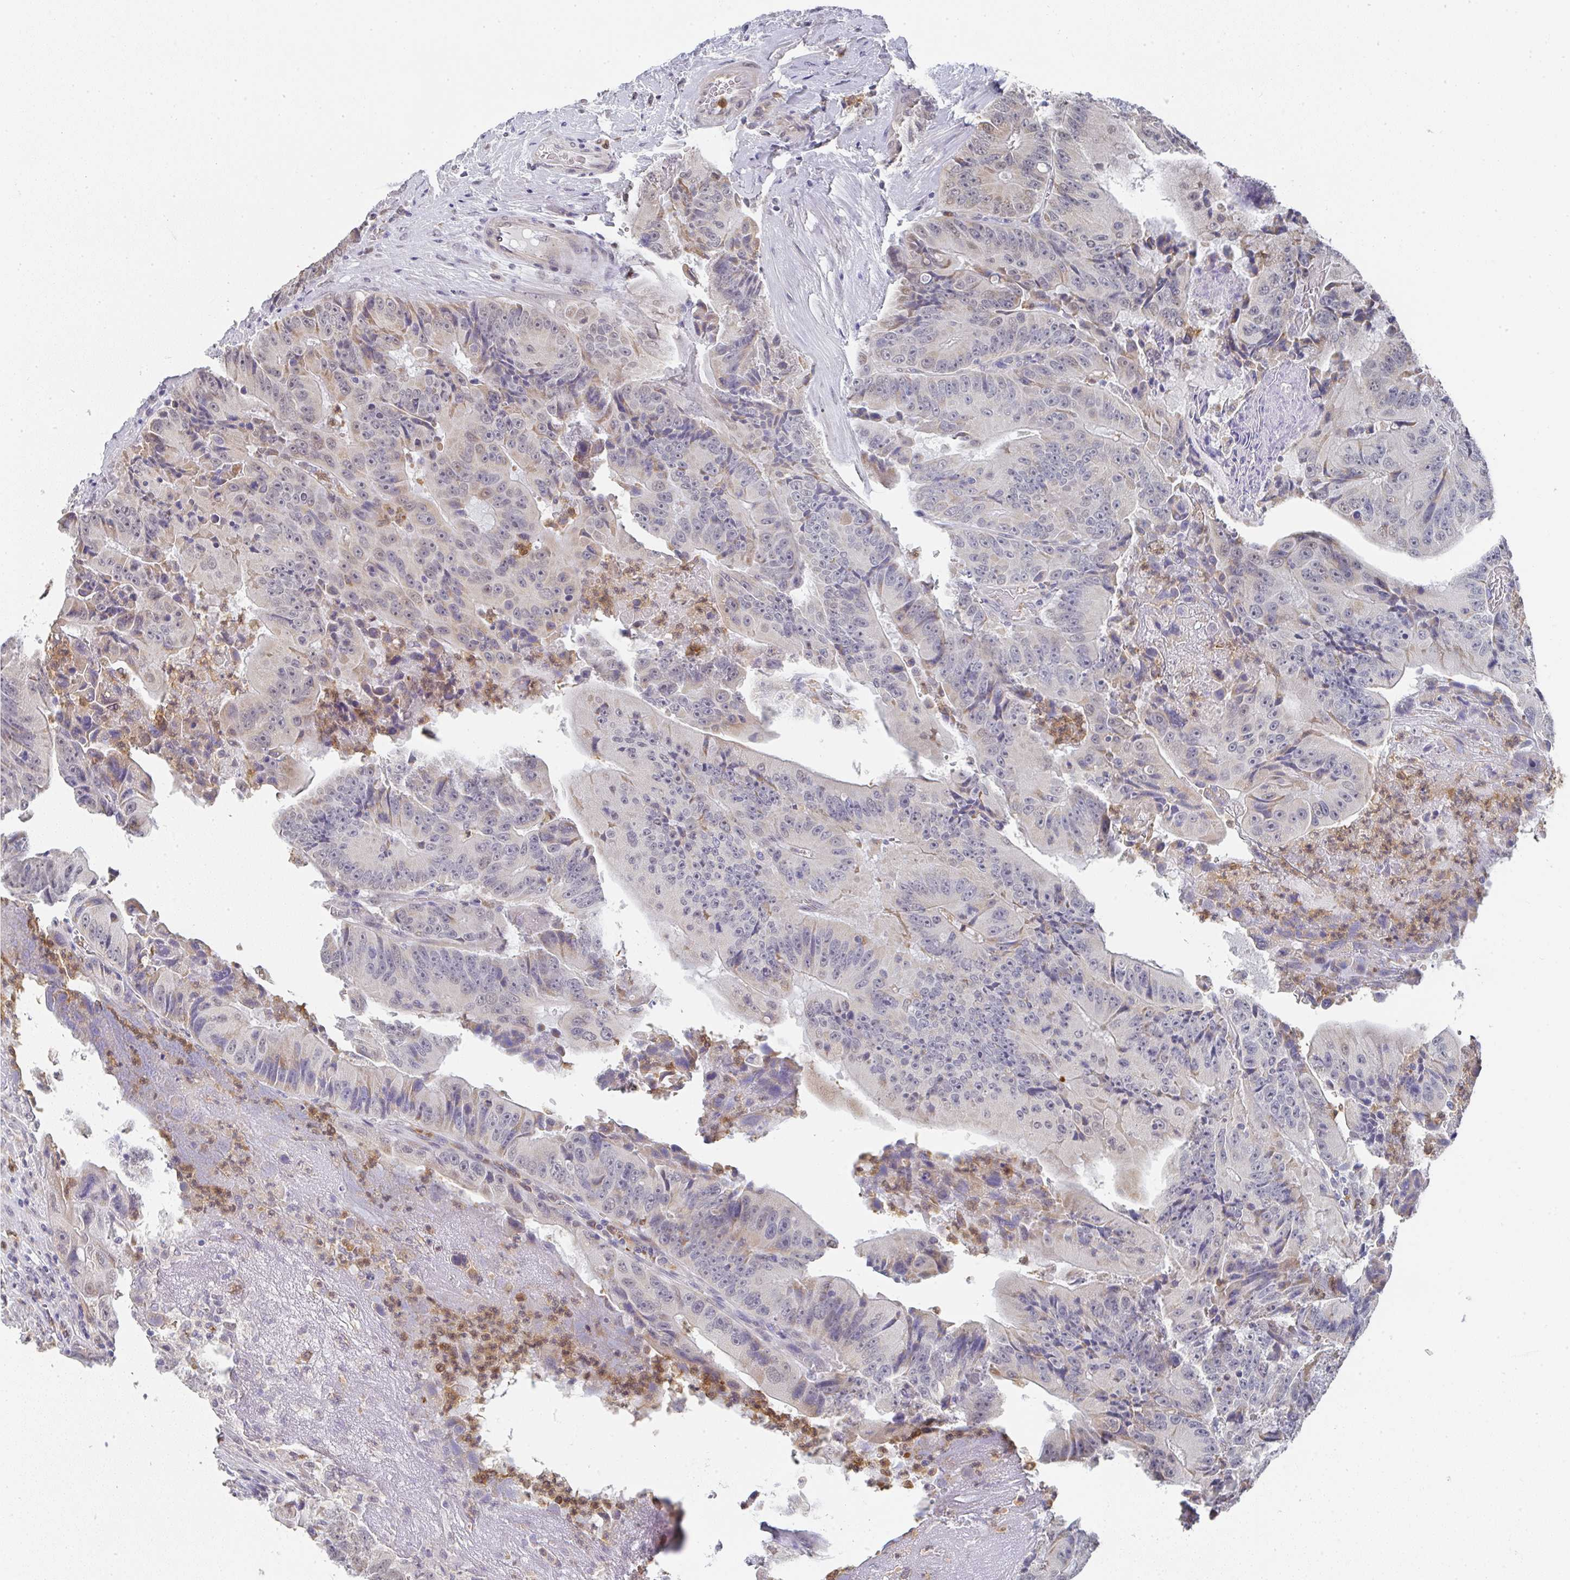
{"staining": {"intensity": "weak", "quantity": "25%-75%", "location": "cytoplasmic/membranous,nuclear"}, "tissue": "colorectal cancer", "cell_type": "Tumor cells", "image_type": "cancer", "snomed": [{"axis": "morphology", "description": "Adenocarcinoma, NOS"}, {"axis": "topography", "description": "Colon"}], "caption": "The histopathology image displays staining of colorectal adenocarcinoma, revealing weak cytoplasmic/membranous and nuclear protein staining (brown color) within tumor cells.", "gene": "NCF1", "patient": {"sex": "female", "age": 86}}